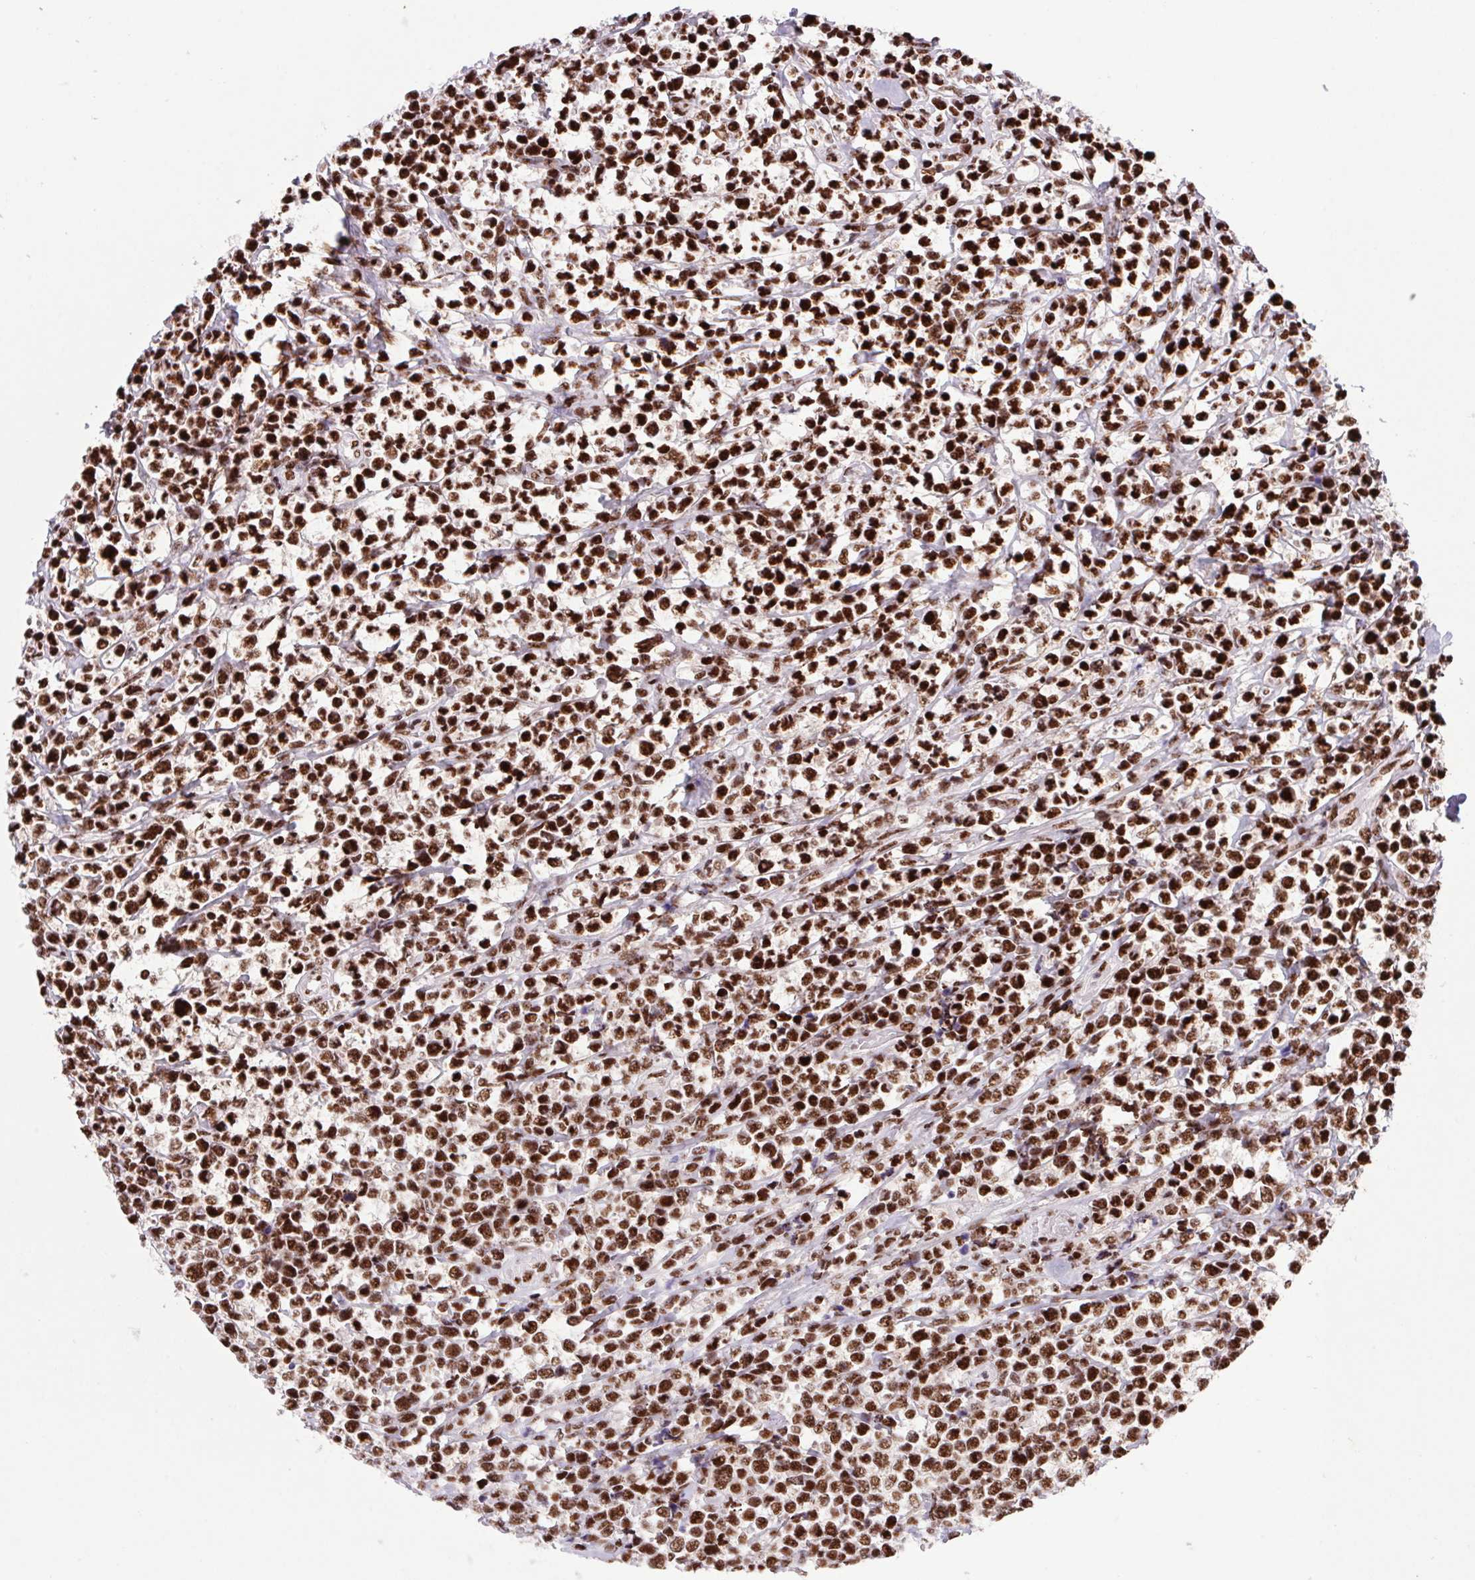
{"staining": {"intensity": "strong", "quantity": ">75%", "location": "nuclear"}, "tissue": "lymphoma", "cell_type": "Tumor cells", "image_type": "cancer", "snomed": [{"axis": "morphology", "description": "Malignant lymphoma, non-Hodgkin's type, High grade"}, {"axis": "topography", "description": "Soft tissue"}], "caption": "Malignant lymphoma, non-Hodgkin's type (high-grade) stained for a protein exhibits strong nuclear positivity in tumor cells. (DAB IHC, brown staining for protein, blue staining for nuclei).", "gene": "LDLRAD4", "patient": {"sex": "female", "age": 56}}